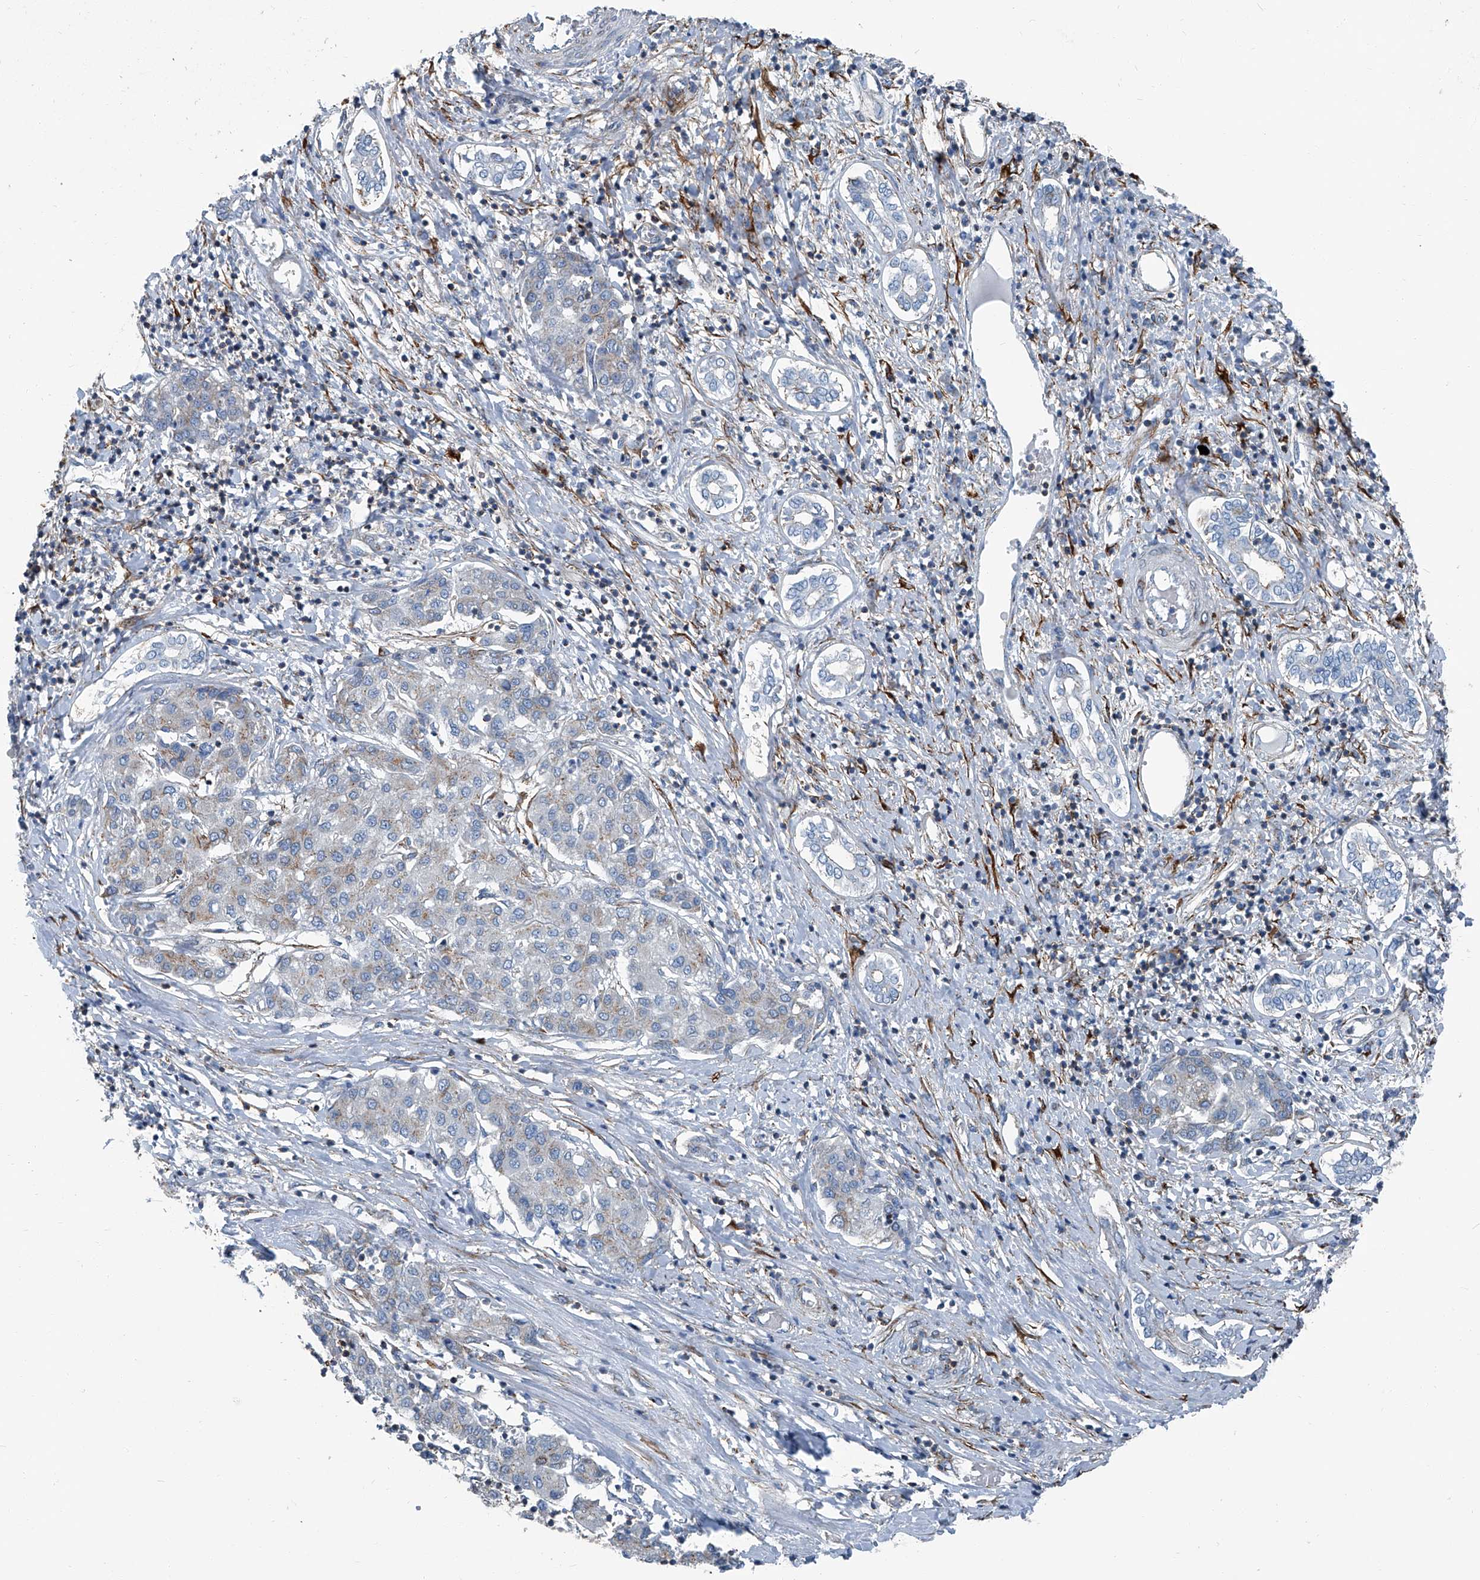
{"staining": {"intensity": "negative", "quantity": "none", "location": "none"}, "tissue": "liver cancer", "cell_type": "Tumor cells", "image_type": "cancer", "snomed": [{"axis": "morphology", "description": "Carcinoma, Hepatocellular, NOS"}, {"axis": "topography", "description": "Liver"}], "caption": "High magnification brightfield microscopy of liver hepatocellular carcinoma stained with DAB (3,3'-diaminobenzidine) (brown) and counterstained with hematoxylin (blue): tumor cells show no significant expression.", "gene": "SEPTIN7", "patient": {"sex": "male", "age": 65}}